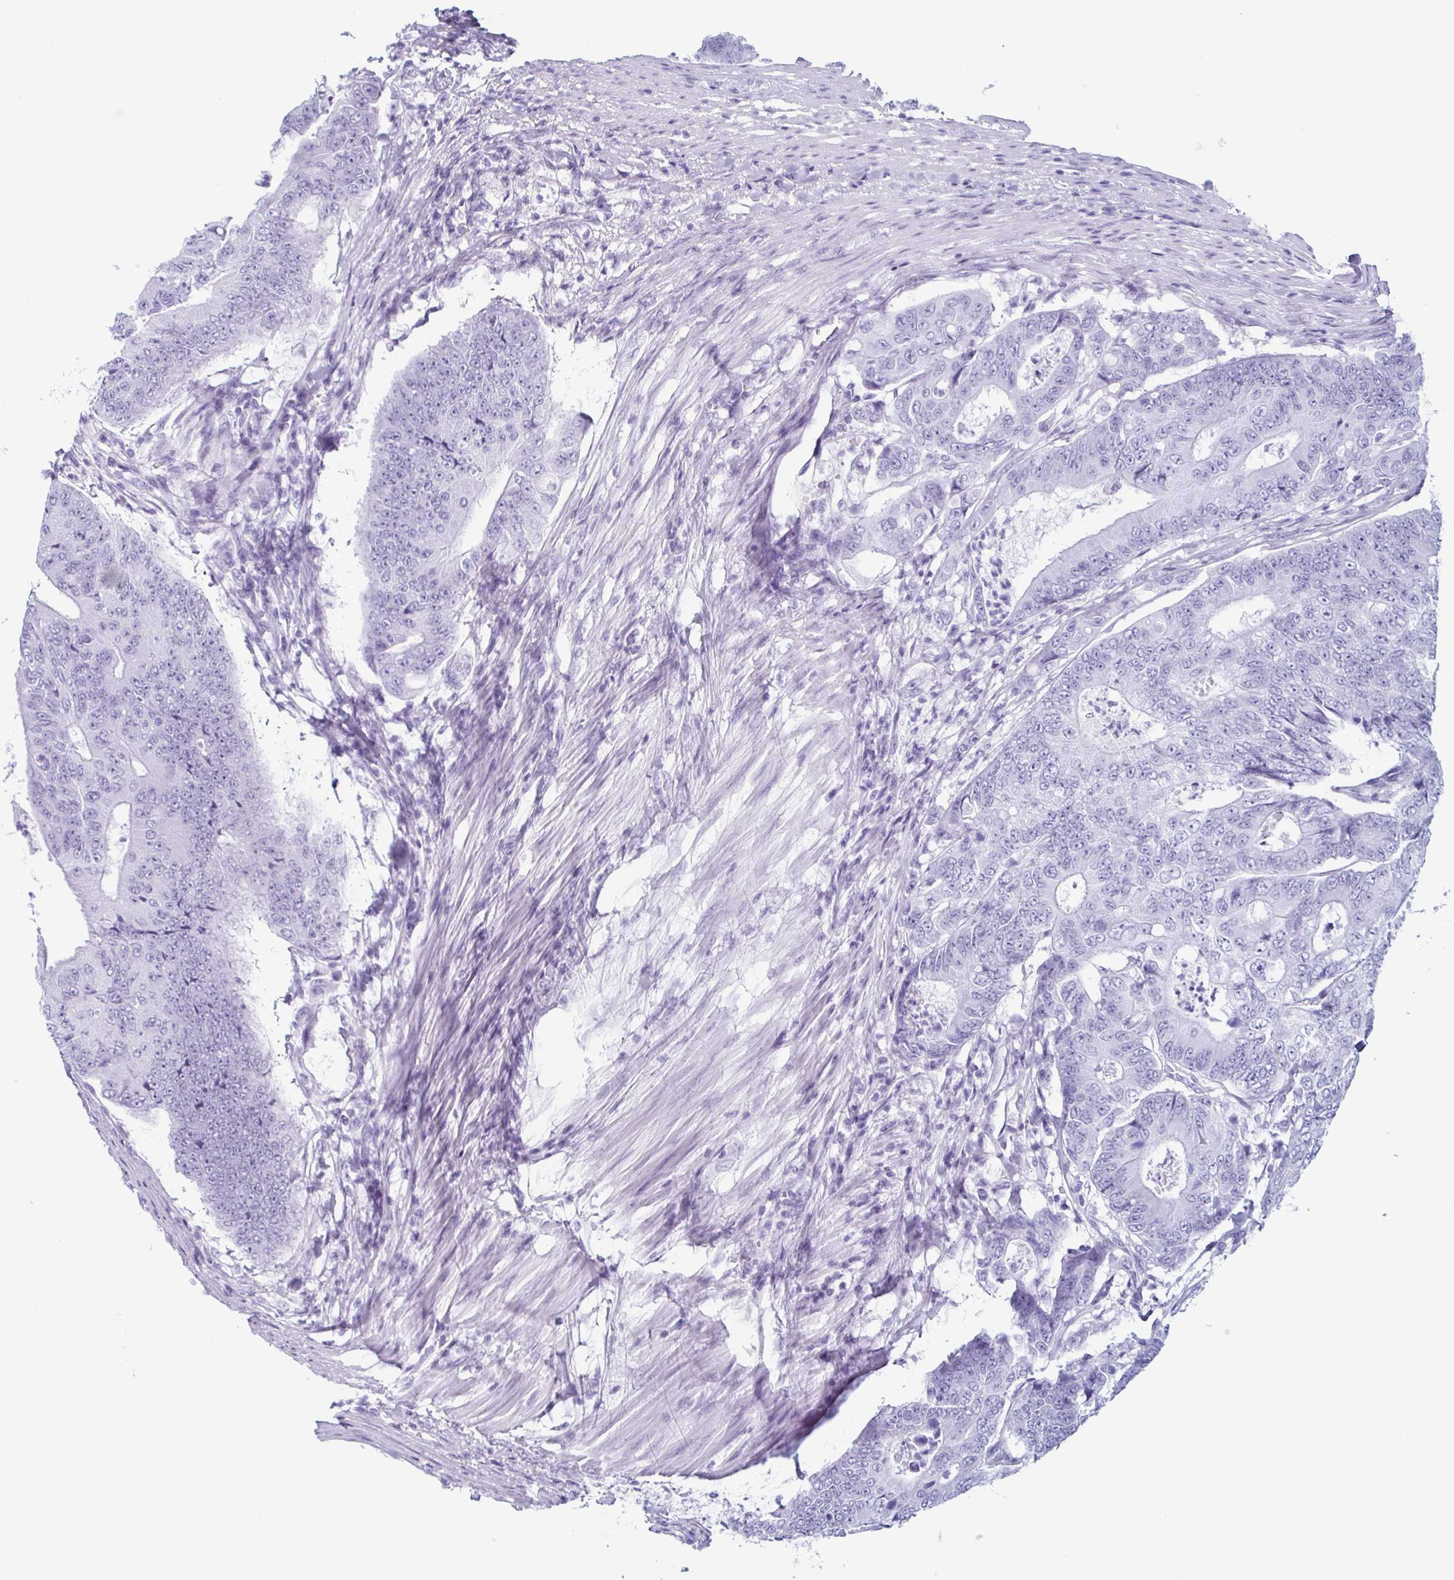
{"staining": {"intensity": "negative", "quantity": "none", "location": "none"}, "tissue": "colorectal cancer", "cell_type": "Tumor cells", "image_type": "cancer", "snomed": [{"axis": "morphology", "description": "Adenocarcinoma, NOS"}, {"axis": "topography", "description": "Colon"}], "caption": "Protein analysis of adenocarcinoma (colorectal) displays no significant positivity in tumor cells.", "gene": "ENKUR", "patient": {"sex": "female", "age": 48}}